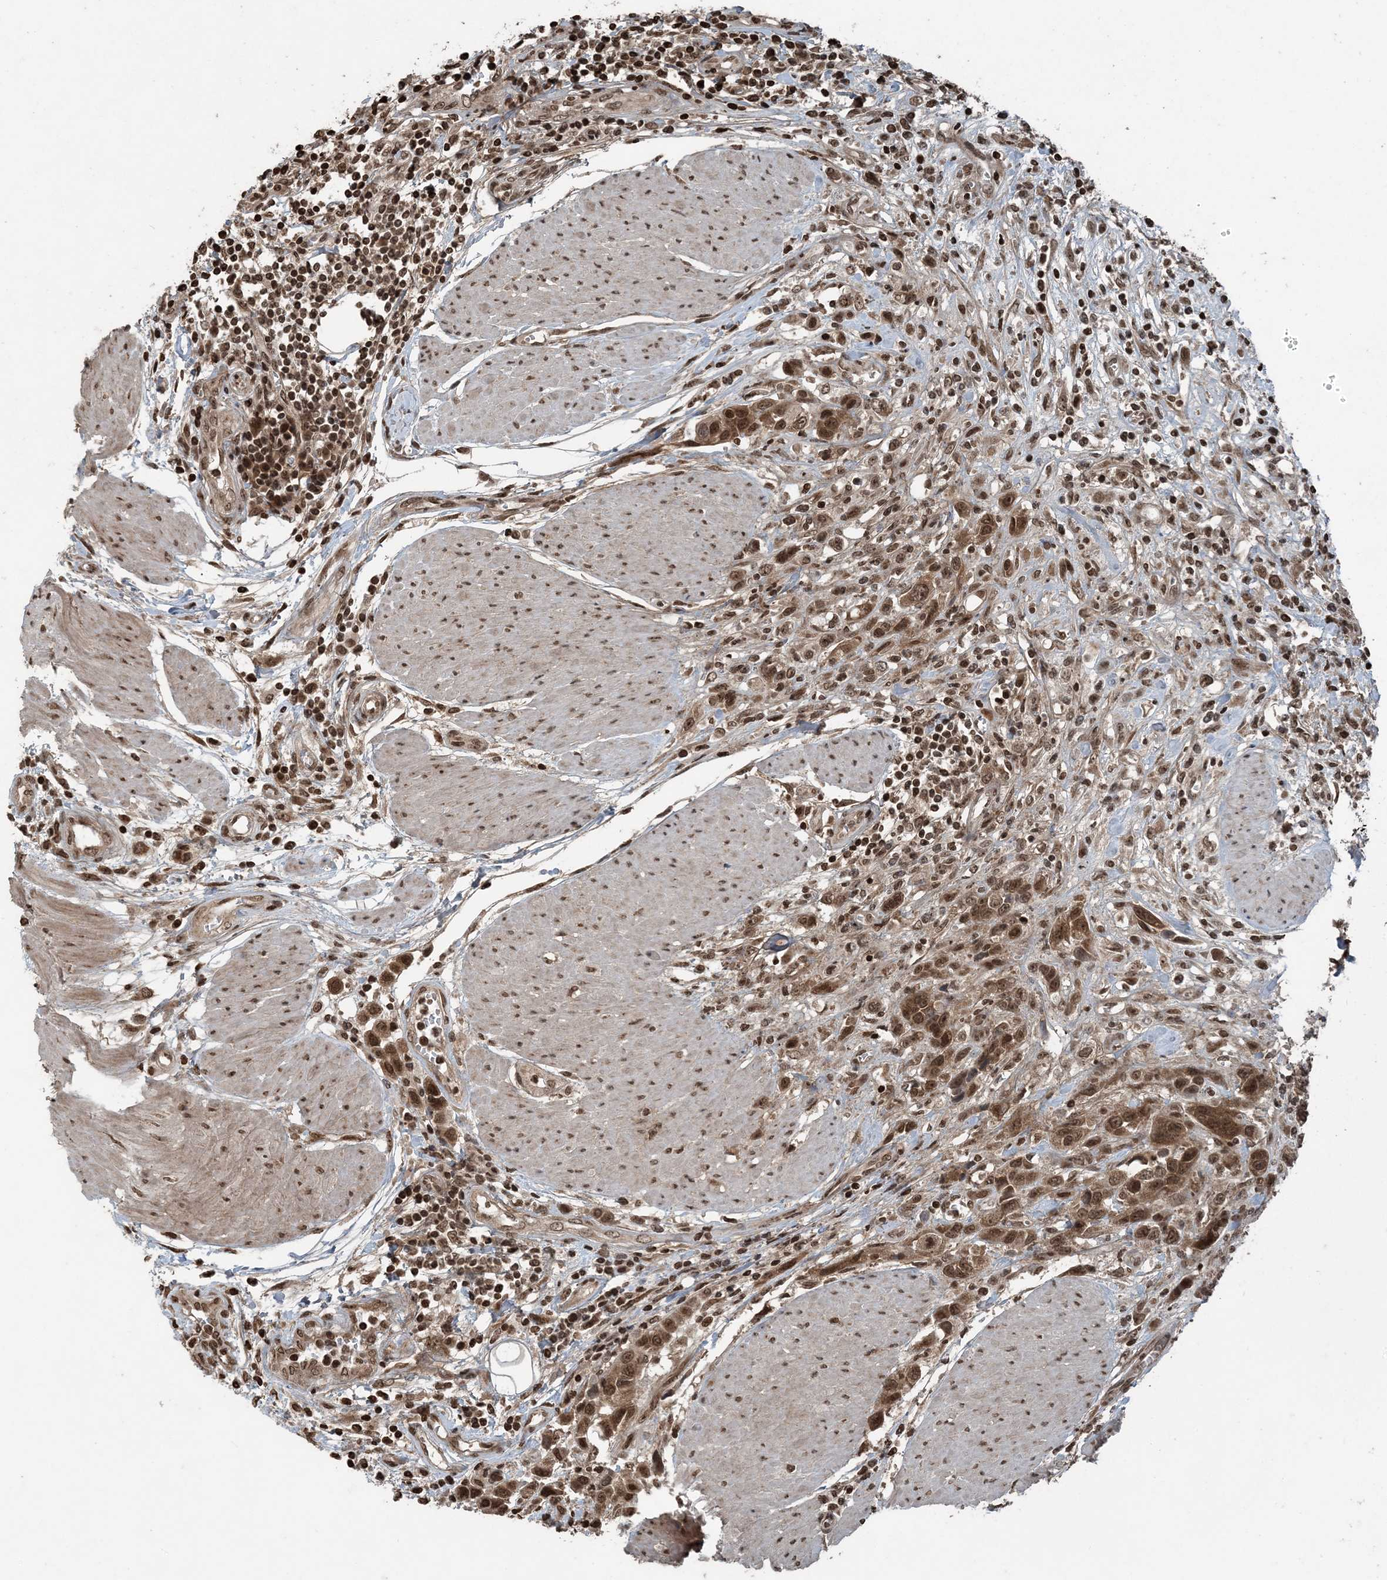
{"staining": {"intensity": "moderate", "quantity": ">75%", "location": "cytoplasmic/membranous,nuclear"}, "tissue": "urothelial cancer", "cell_type": "Tumor cells", "image_type": "cancer", "snomed": [{"axis": "morphology", "description": "Urothelial carcinoma, High grade"}, {"axis": "topography", "description": "Urinary bladder"}], "caption": "The image reveals immunohistochemical staining of urothelial cancer. There is moderate cytoplasmic/membranous and nuclear staining is seen in about >75% of tumor cells. (brown staining indicates protein expression, while blue staining denotes nuclei).", "gene": "ZFAND2B", "patient": {"sex": "male", "age": 50}}